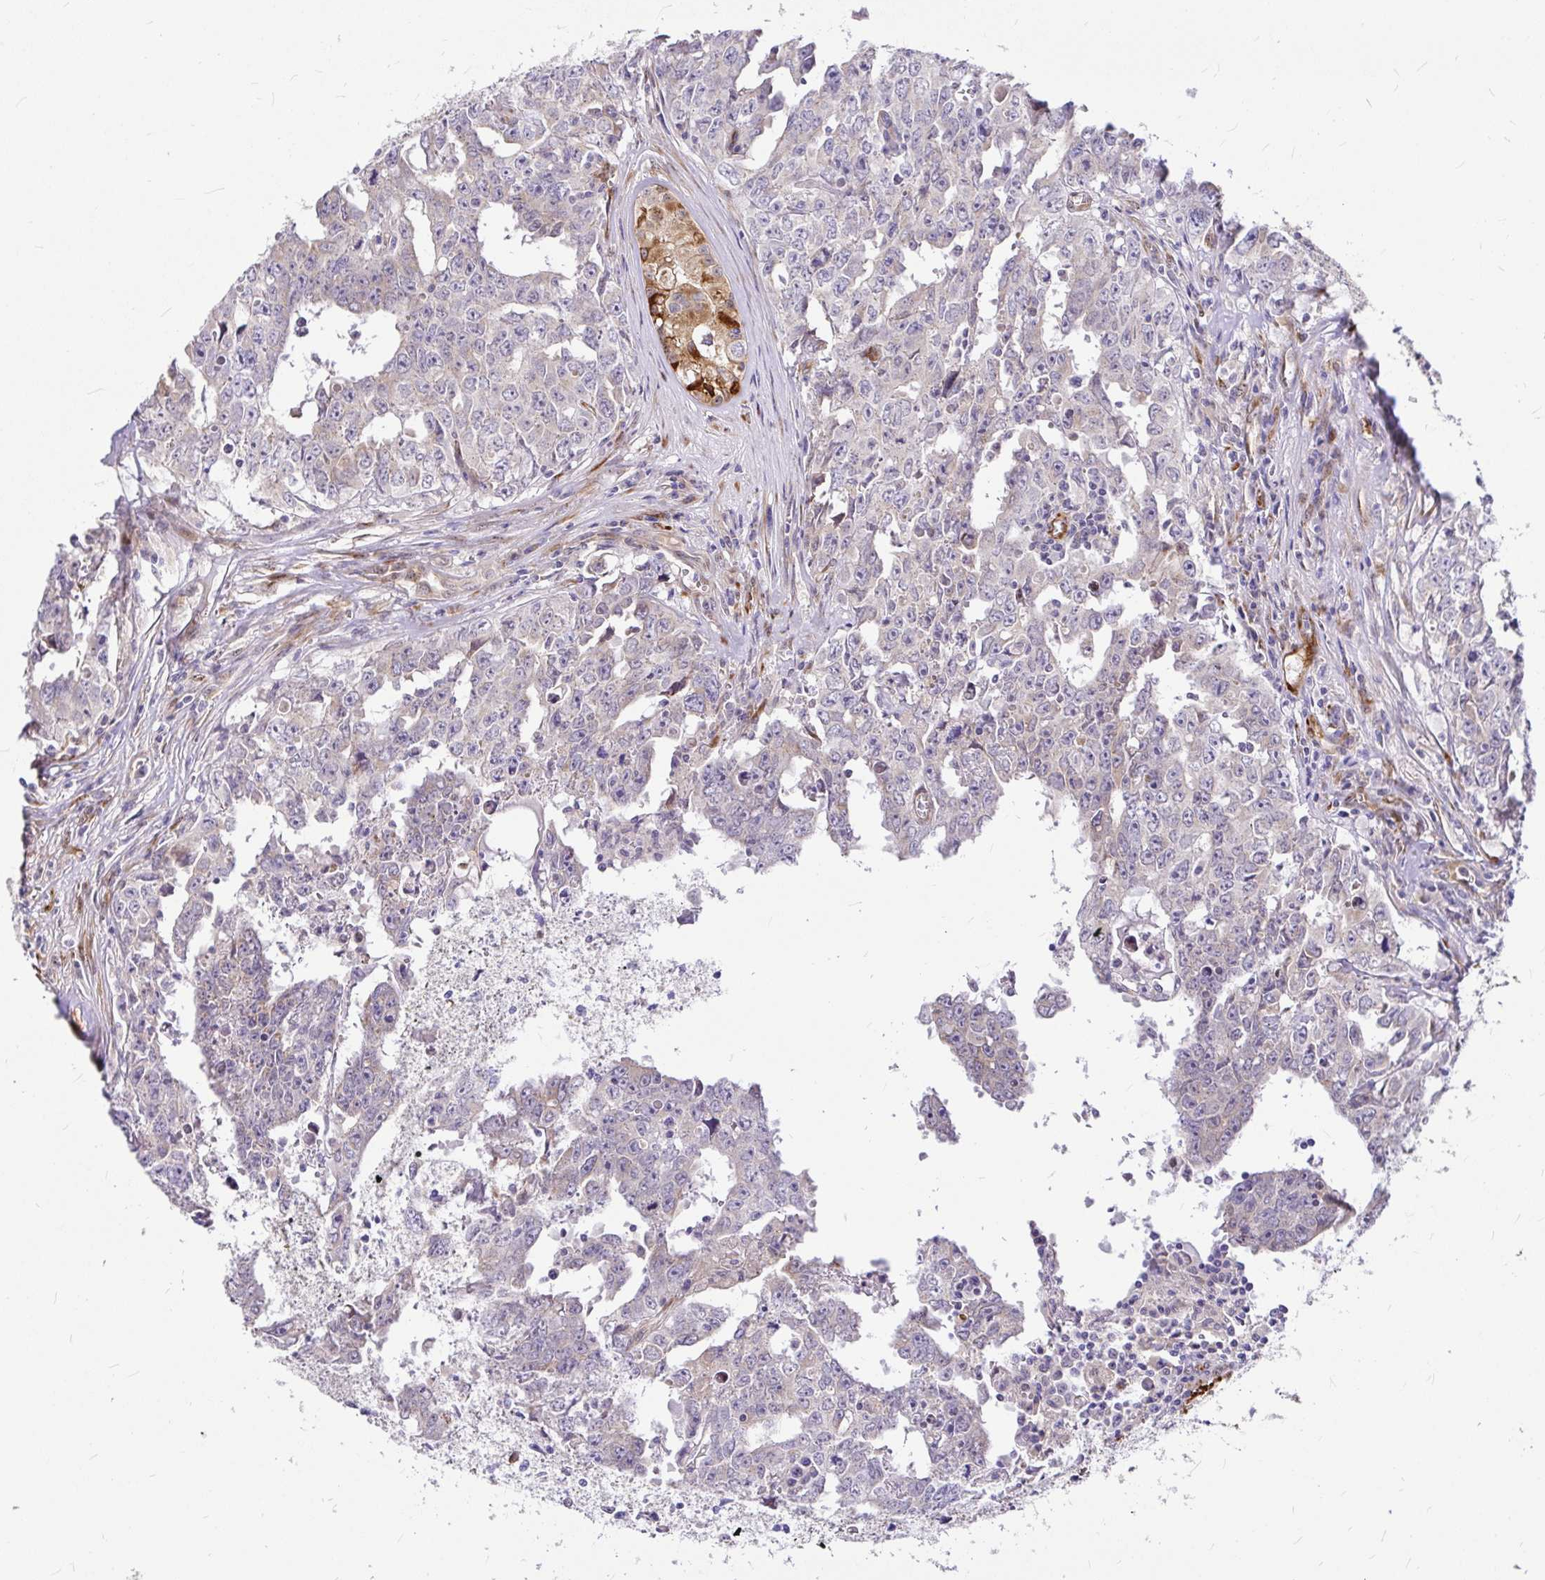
{"staining": {"intensity": "negative", "quantity": "none", "location": "none"}, "tissue": "testis cancer", "cell_type": "Tumor cells", "image_type": "cancer", "snomed": [{"axis": "morphology", "description": "Carcinoma, Embryonal, NOS"}, {"axis": "topography", "description": "Testis"}], "caption": "Tumor cells are negative for brown protein staining in testis cancer.", "gene": "GABBR2", "patient": {"sex": "male", "age": 22}}